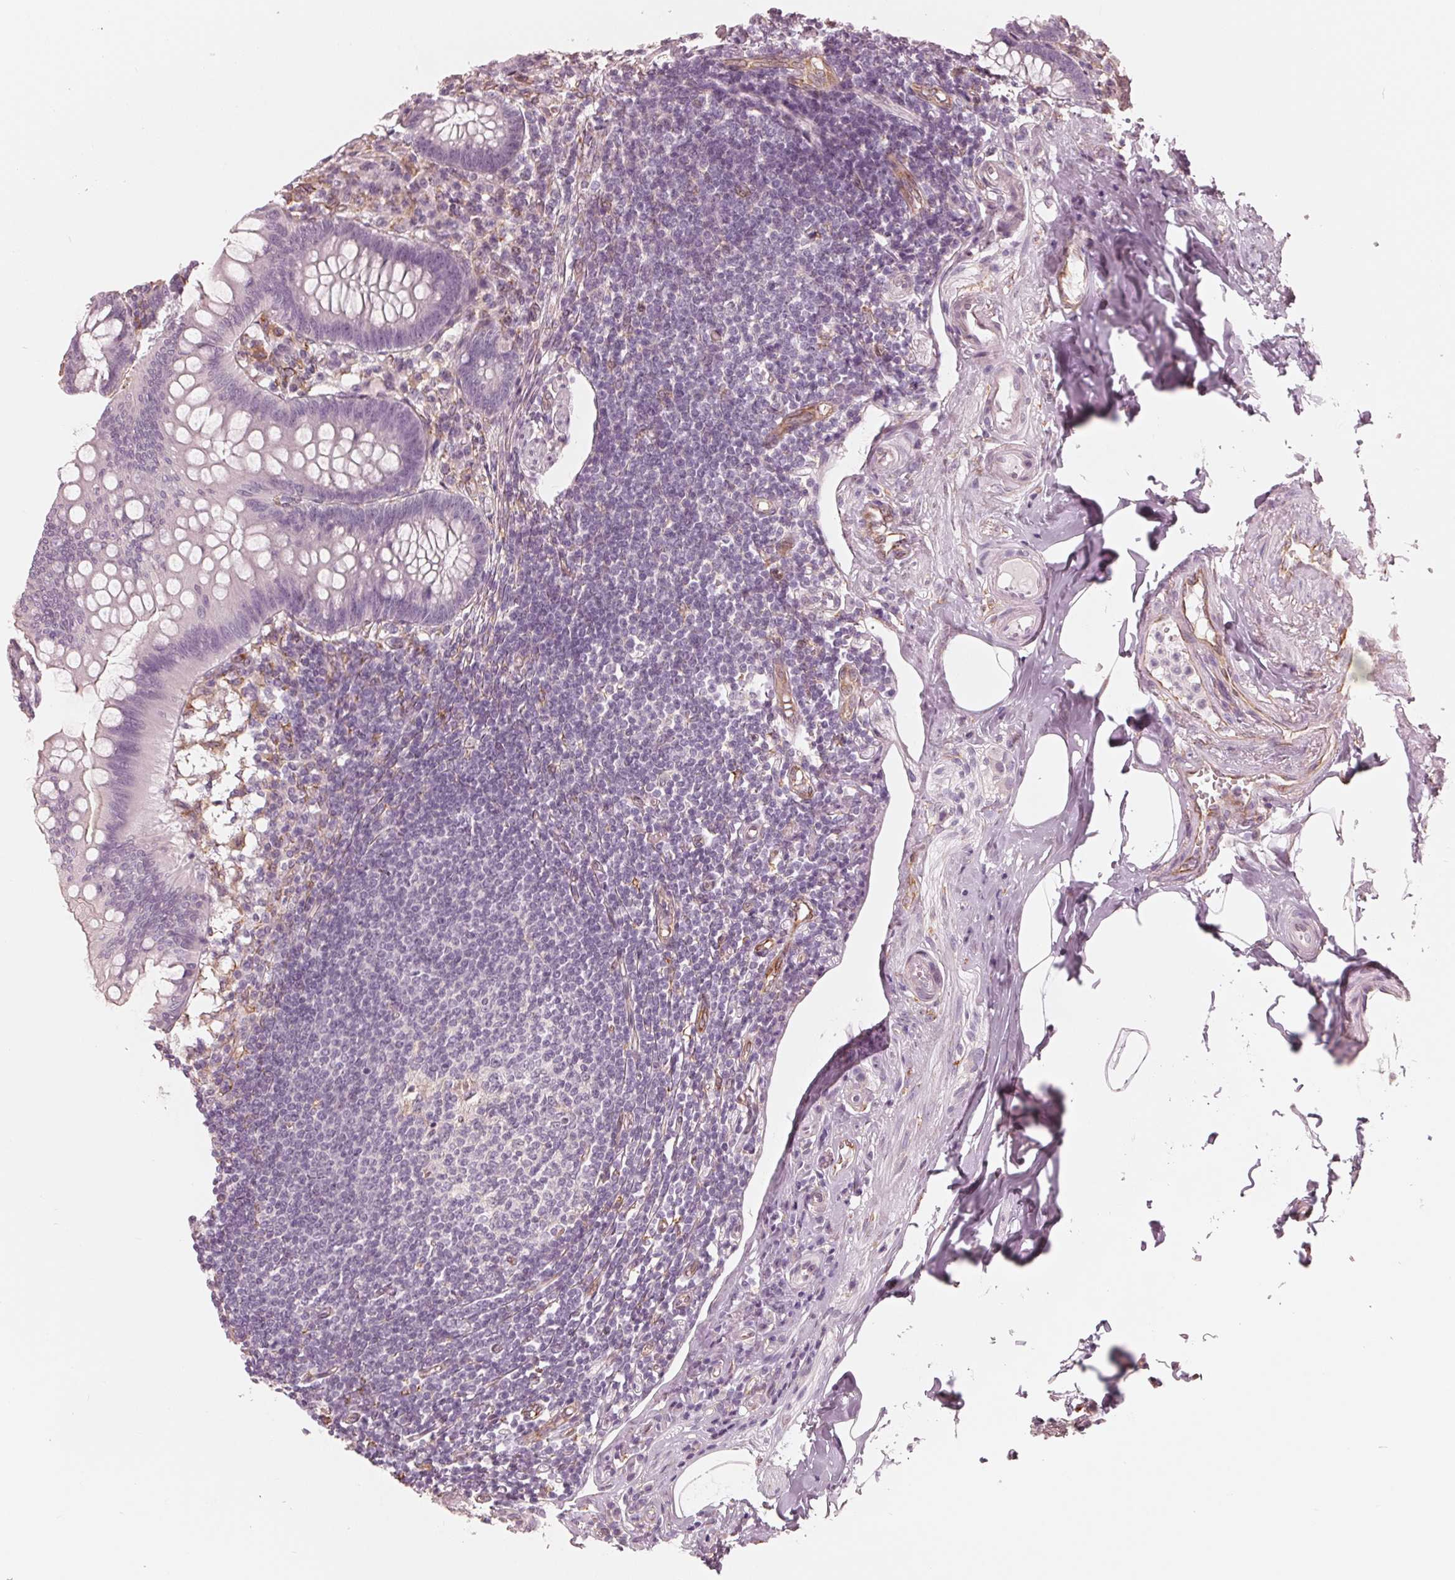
{"staining": {"intensity": "negative", "quantity": "none", "location": "none"}, "tissue": "appendix", "cell_type": "Glandular cells", "image_type": "normal", "snomed": [{"axis": "morphology", "description": "Normal tissue, NOS"}, {"axis": "topography", "description": "Appendix"}], "caption": "Immunohistochemistry (IHC) image of benign appendix stained for a protein (brown), which shows no expression in glandular cells.", "gene": "IKBIP", "patient": {"sex": "female", "age": 57}}